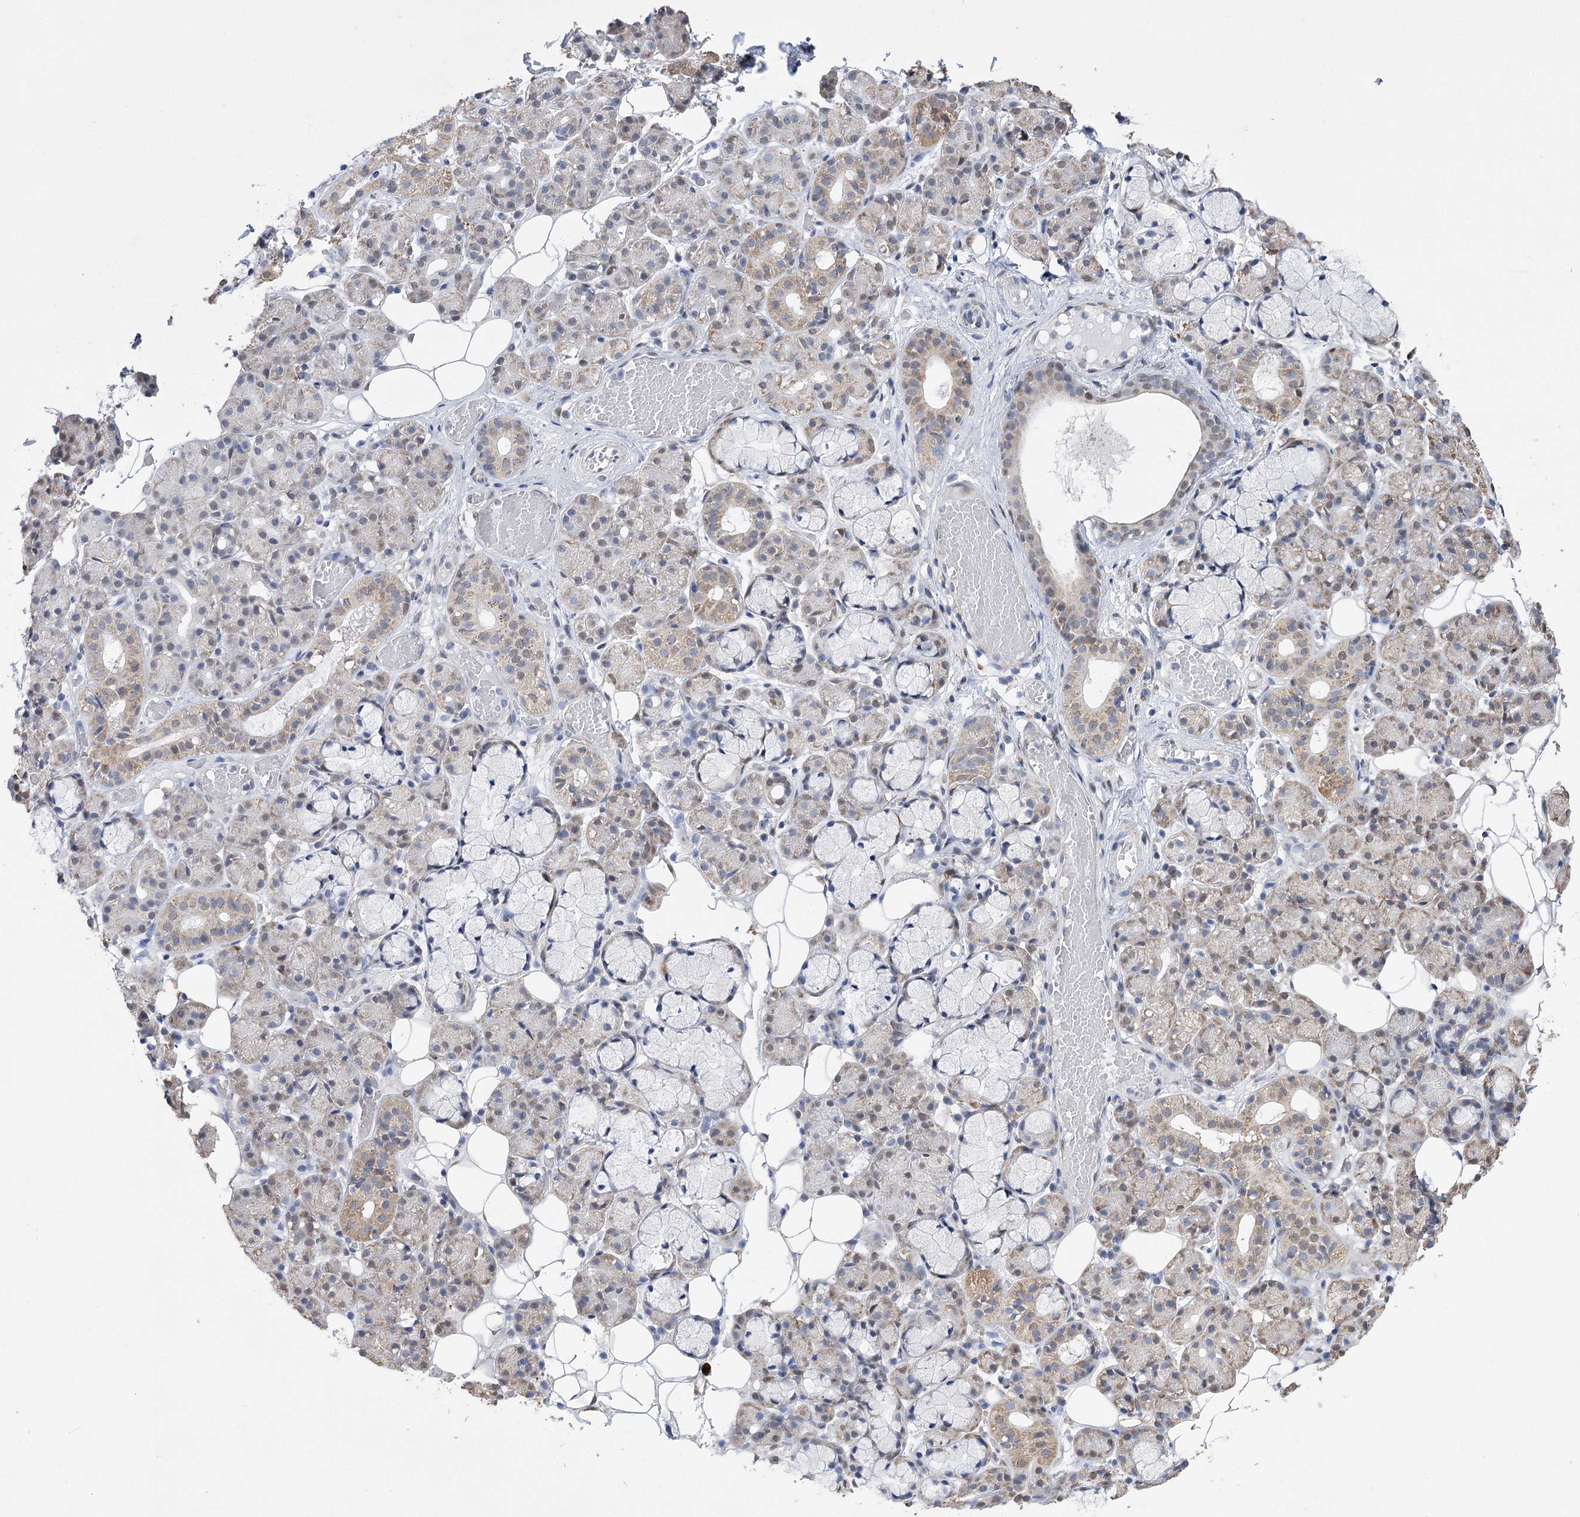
{"staining": {"intensity": "weak", "quantity": "<25%", "location": "cytoplasmic/membranous,nuclear"}, "tissue": "salivary gland", "cell_type": "Glandular cells", "image_type": "normal", "snomed": [{"axis": "morphology", "description": "Normal tissue, NOS"}, {"axis": "topography", "description": "Salivary gland"}], "caption": "Immunohistochemistry of benign salivary gland displays no staining in glandular cells. (DAB (3,3'-diaminobenzidine) immunohistochemistry visualized using brightfield microscopy, high magnification).", "gene": "NFU1", "patient": {"sex": "male", "age": 63}}